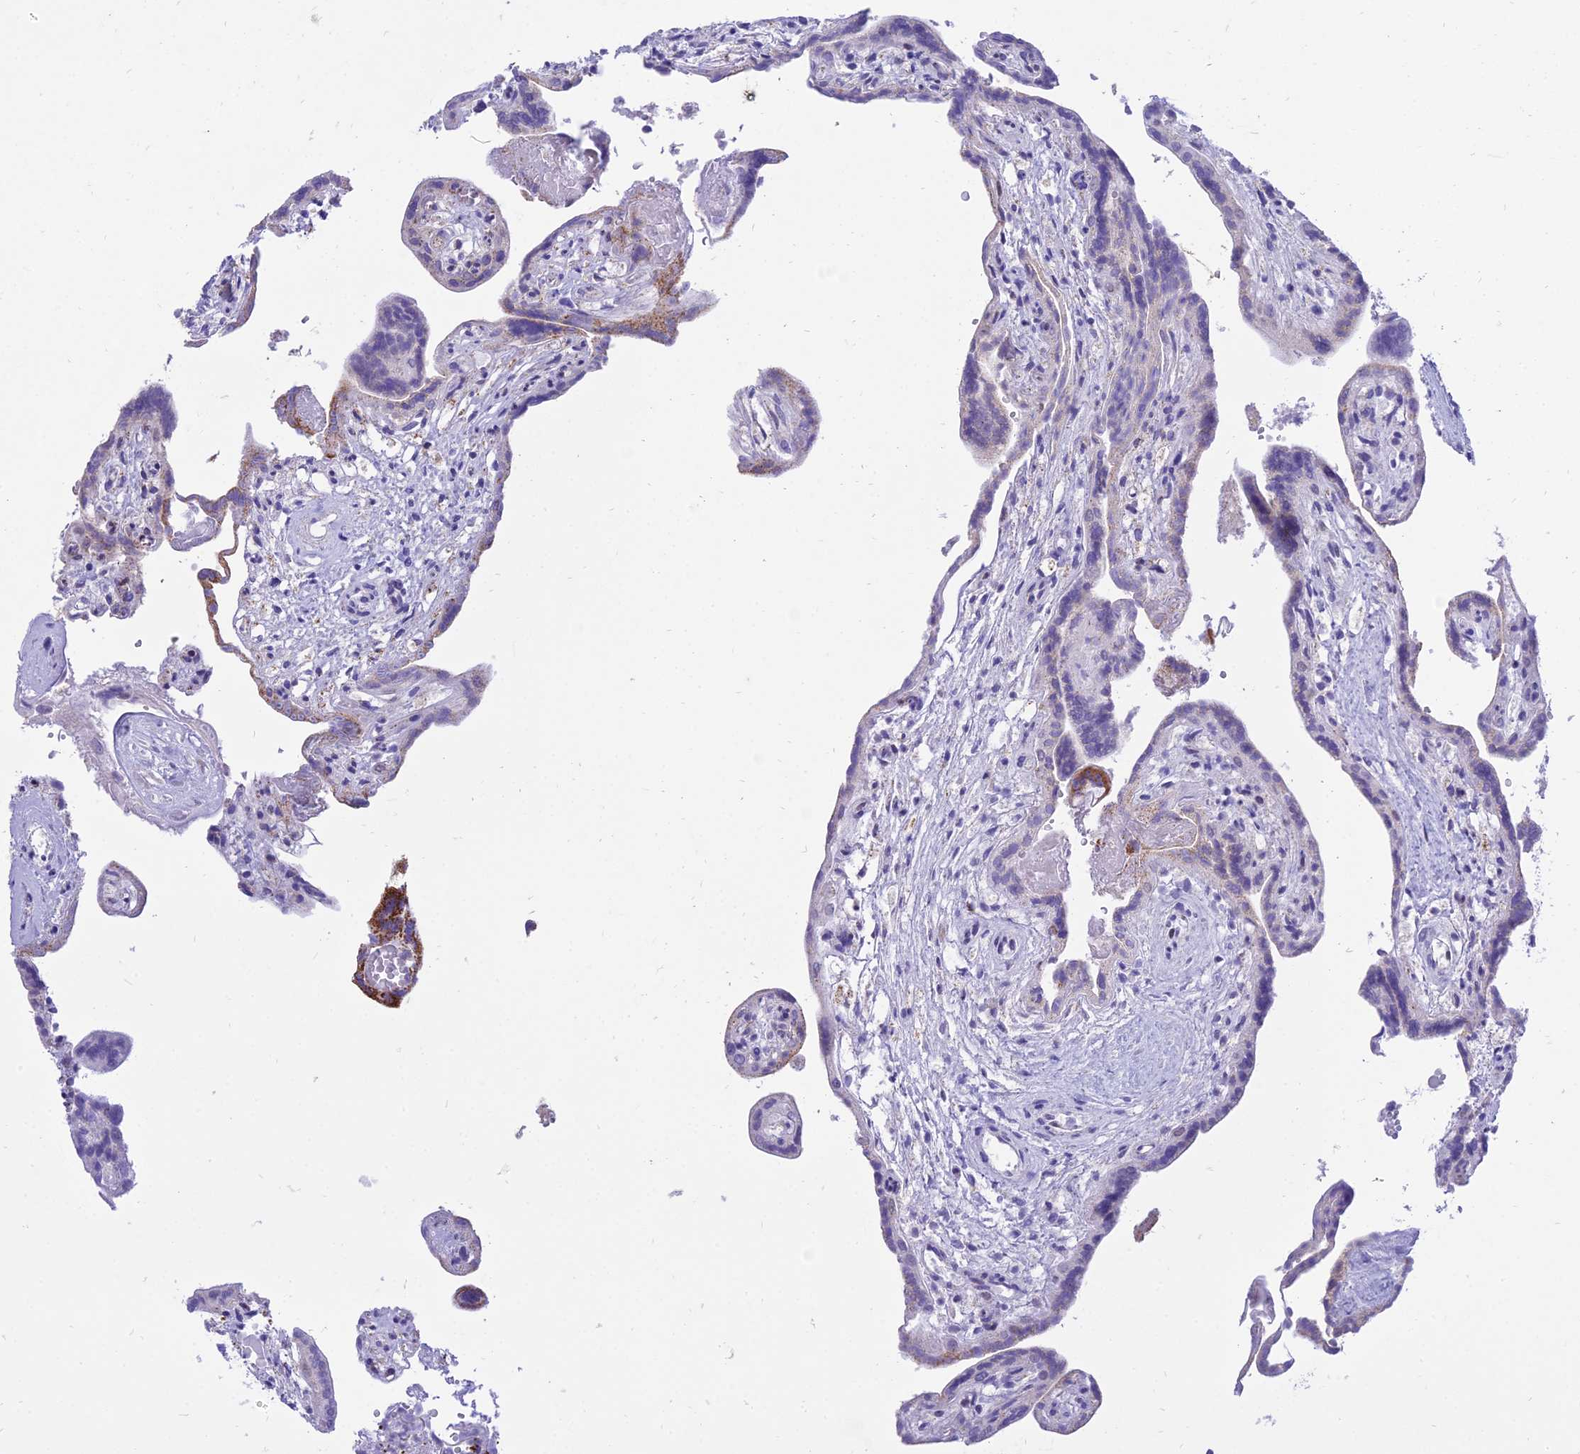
{"staining": {"intensity": "moderate", "quantity": ">75%", "location": "cytoplasmic/membranous"}, "tissue": "placenta", "cell_type": "Decidual cells", "image_type": "normal", "snomed": [{"axis": "morphology", "description": "Normal tissue, NOS"}, {"axis": "topography", "description": "Placenta"}], "caption": "Immunohistochemical staining of unremarkable placenta demonstrates medium levels of moderate cytoplasmic/membranous positivity in about >75% of decidual cells. The staining is performed using DAB brown chromogen to label protein expression. The nuclei are counter-stained blue using hematoxylin.", "gene": "PKN3", "patient": {"sex": "female", "age": 37}}